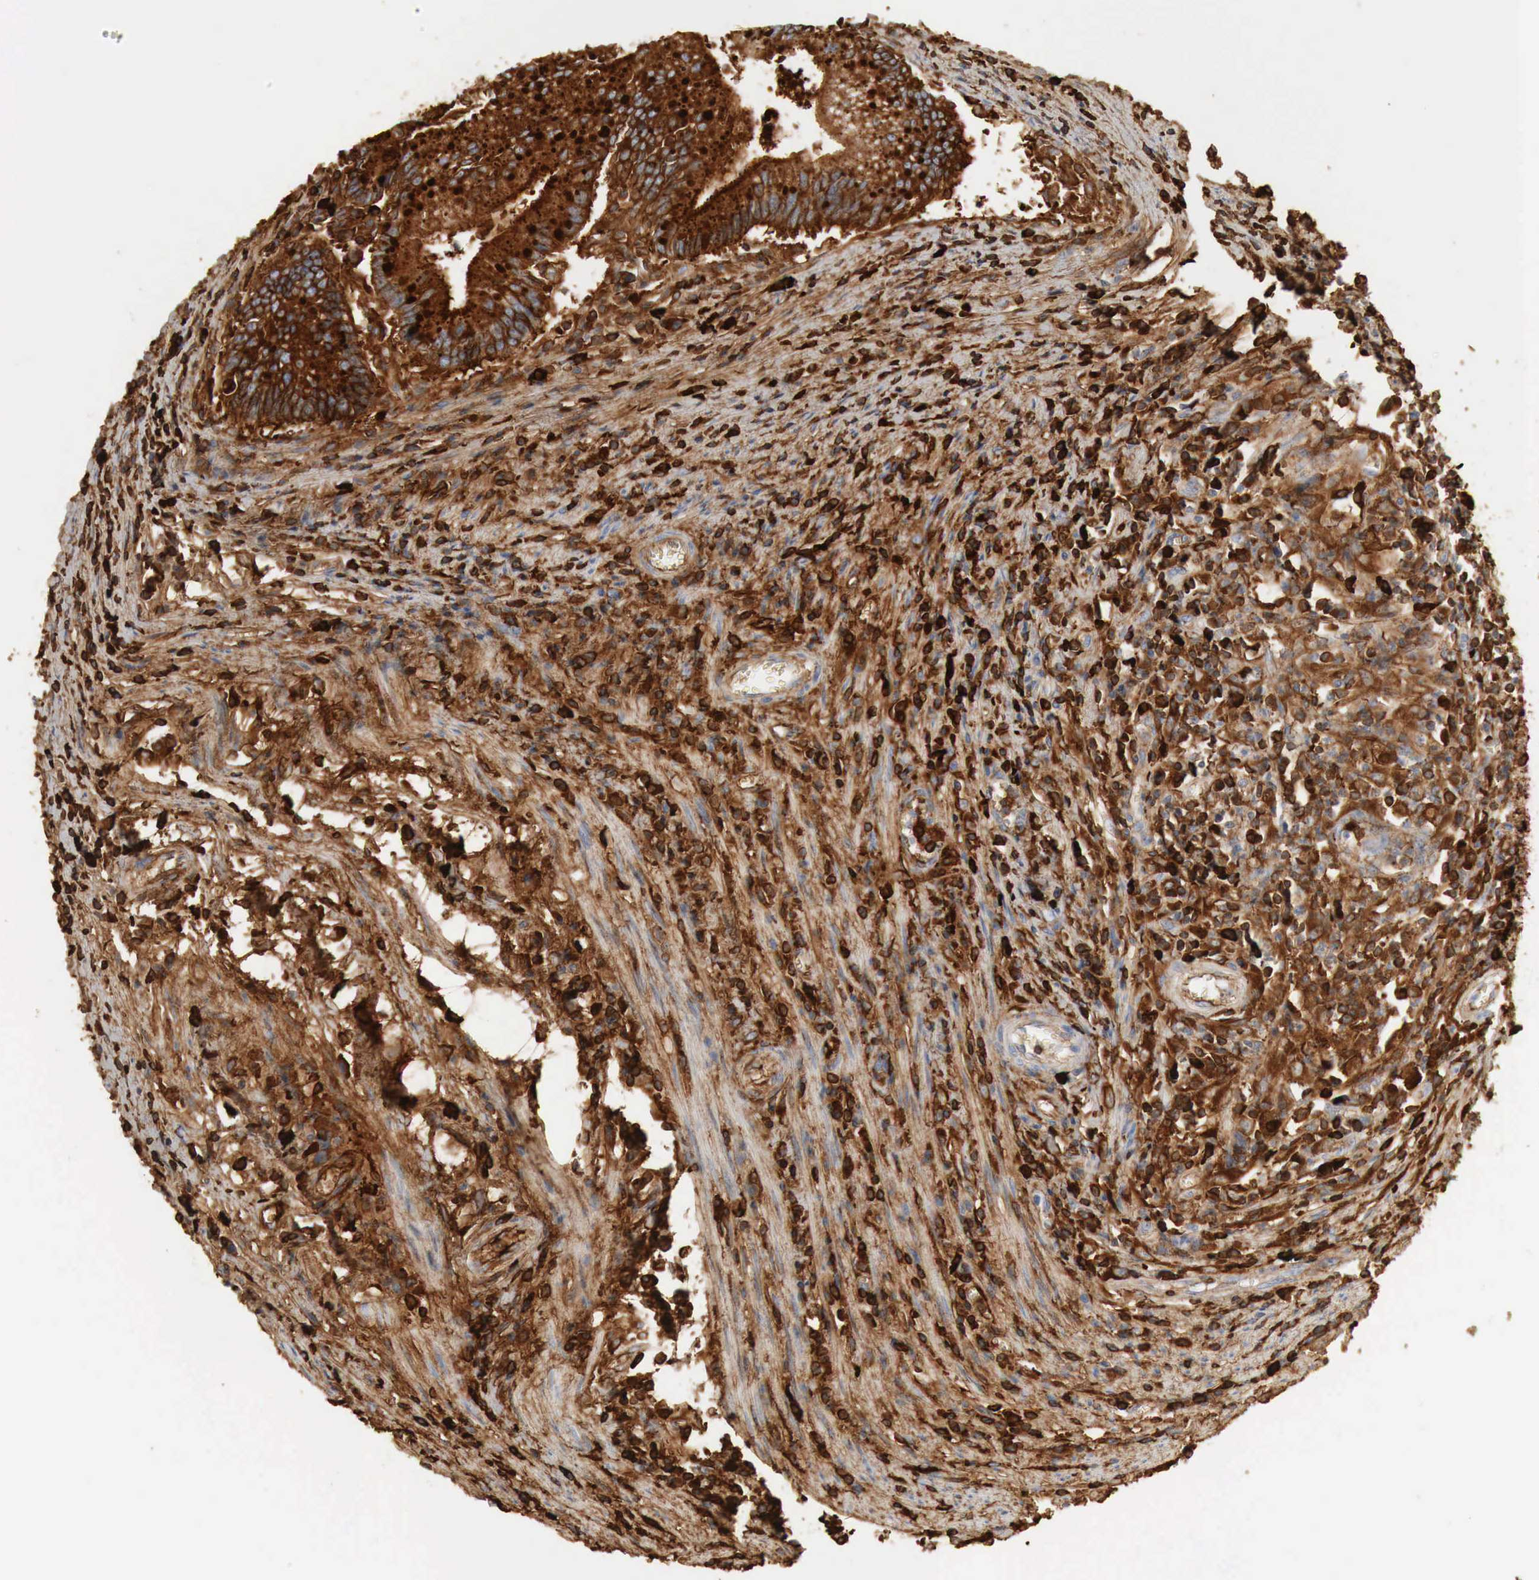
{"staining": {"intensity": "strong", "quantity": ">75%", "location": "cytoplasmic/membranous"}, "tissue": "colorectal cancer", "cell_type": "Tumor cells", "image_type": "cancer", "snomed": [{"axis": "morphology", "description": "Adenocarcinoma, NOS"}, {"axis": "topography", "description": "Rectum"}], "caption": "An image of adenocarcinoma (colorectal) stained for a protein displays strong cytoplasmic/membranous brown staining in tumor cells.", "gene": "IGLC3", "patient": {"sex": "female", "age": 81}}